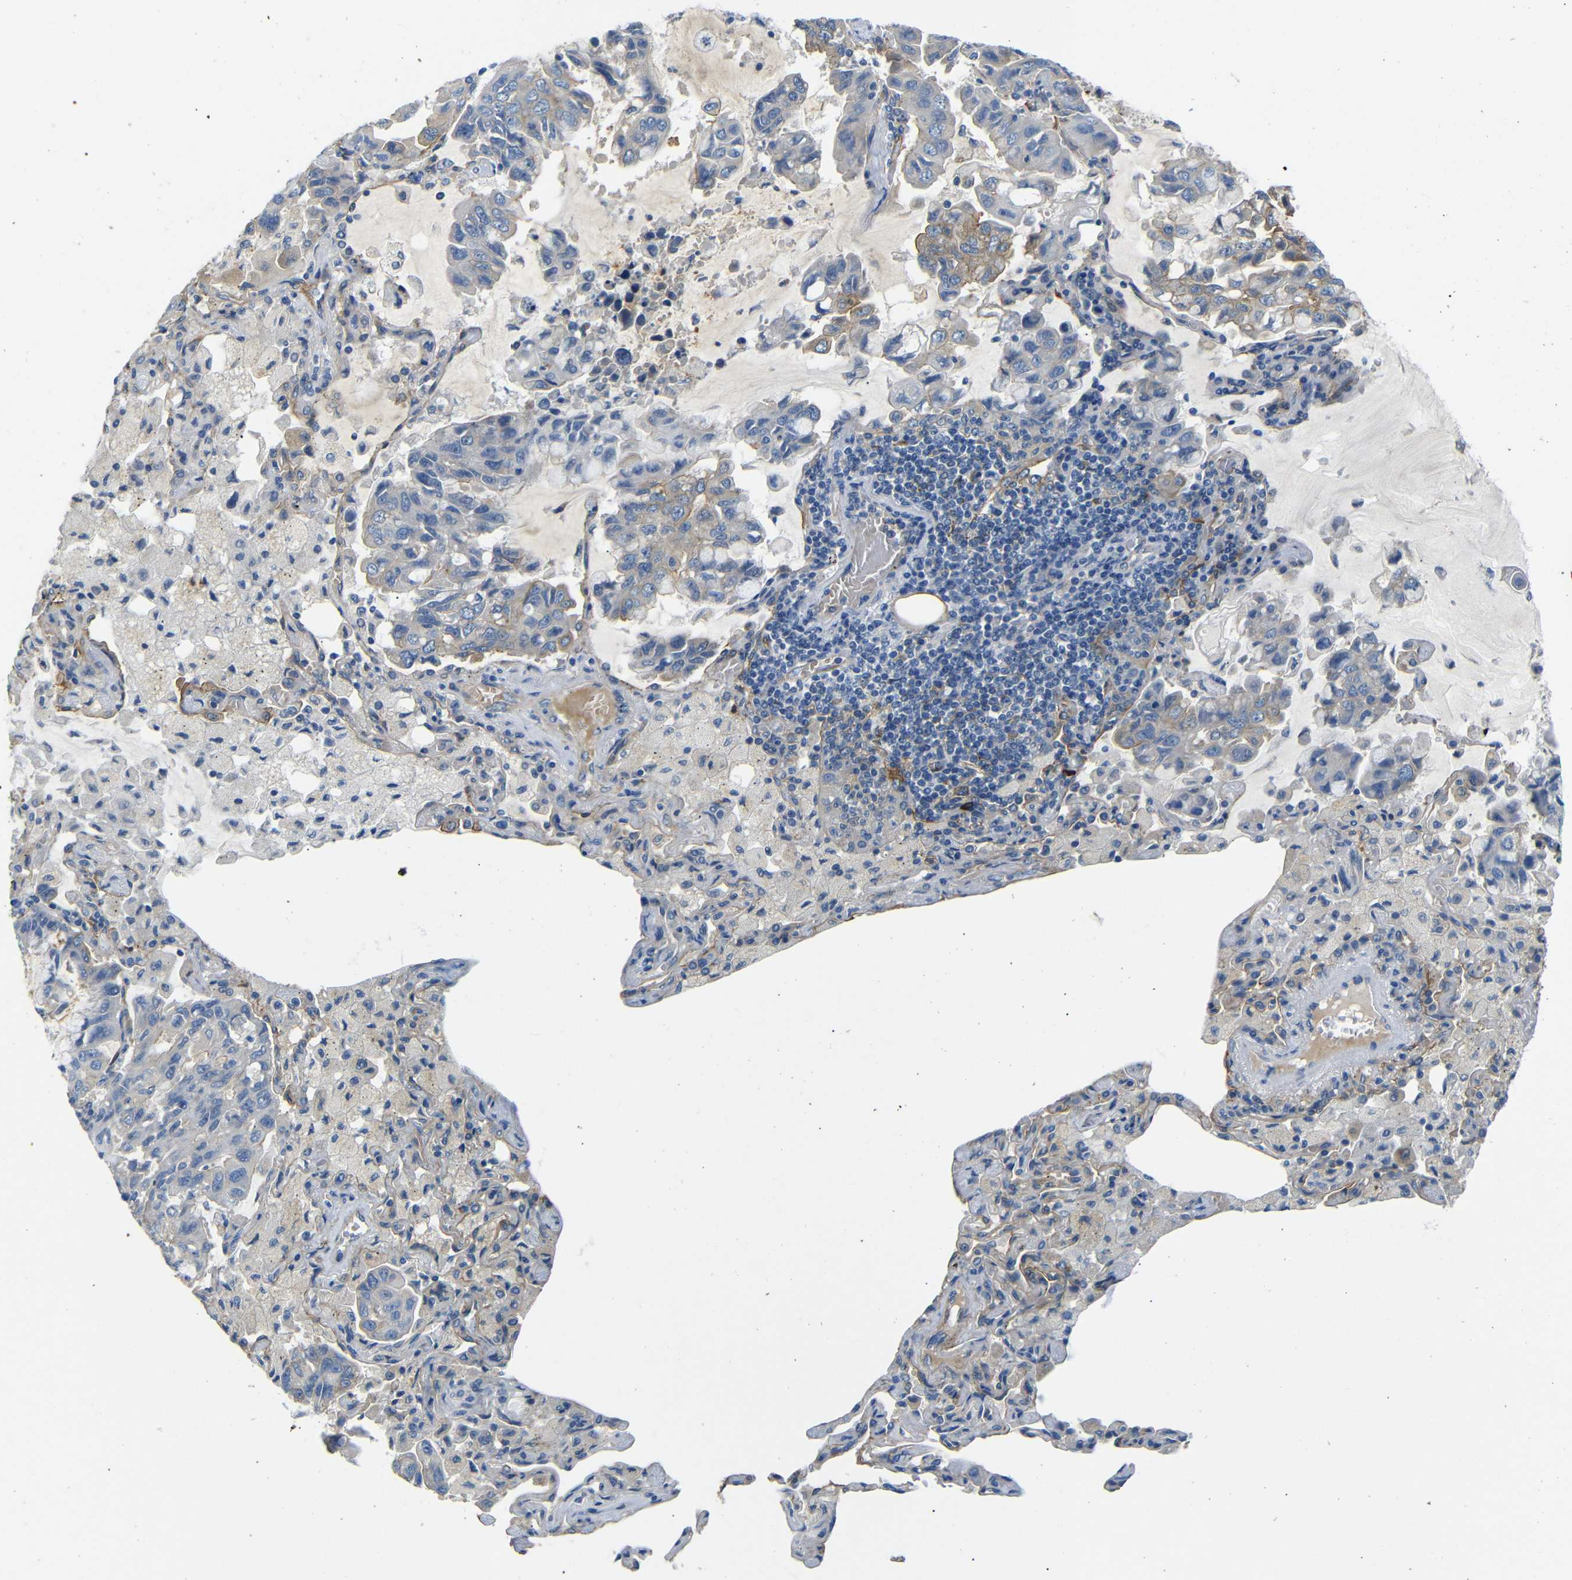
{"staining": {"intensity": "negative", "quantity": "none", "location": "none"}, "tissue": "lung cancer", "cell_type": "Tumor cells", "image_type": "cancer", "snomed": [{"axis": "morphology", "description": "Adenocarcinoma, NOS"}, {"axis": "topography", "description": "Lung"}], "caption": "Immunohistochemical staining of adenocarcinoma (lung) exhibits no significant expression in tumor cells.", "gene": "MYO1B", "patient": {"sex": "male", "age": 64}}